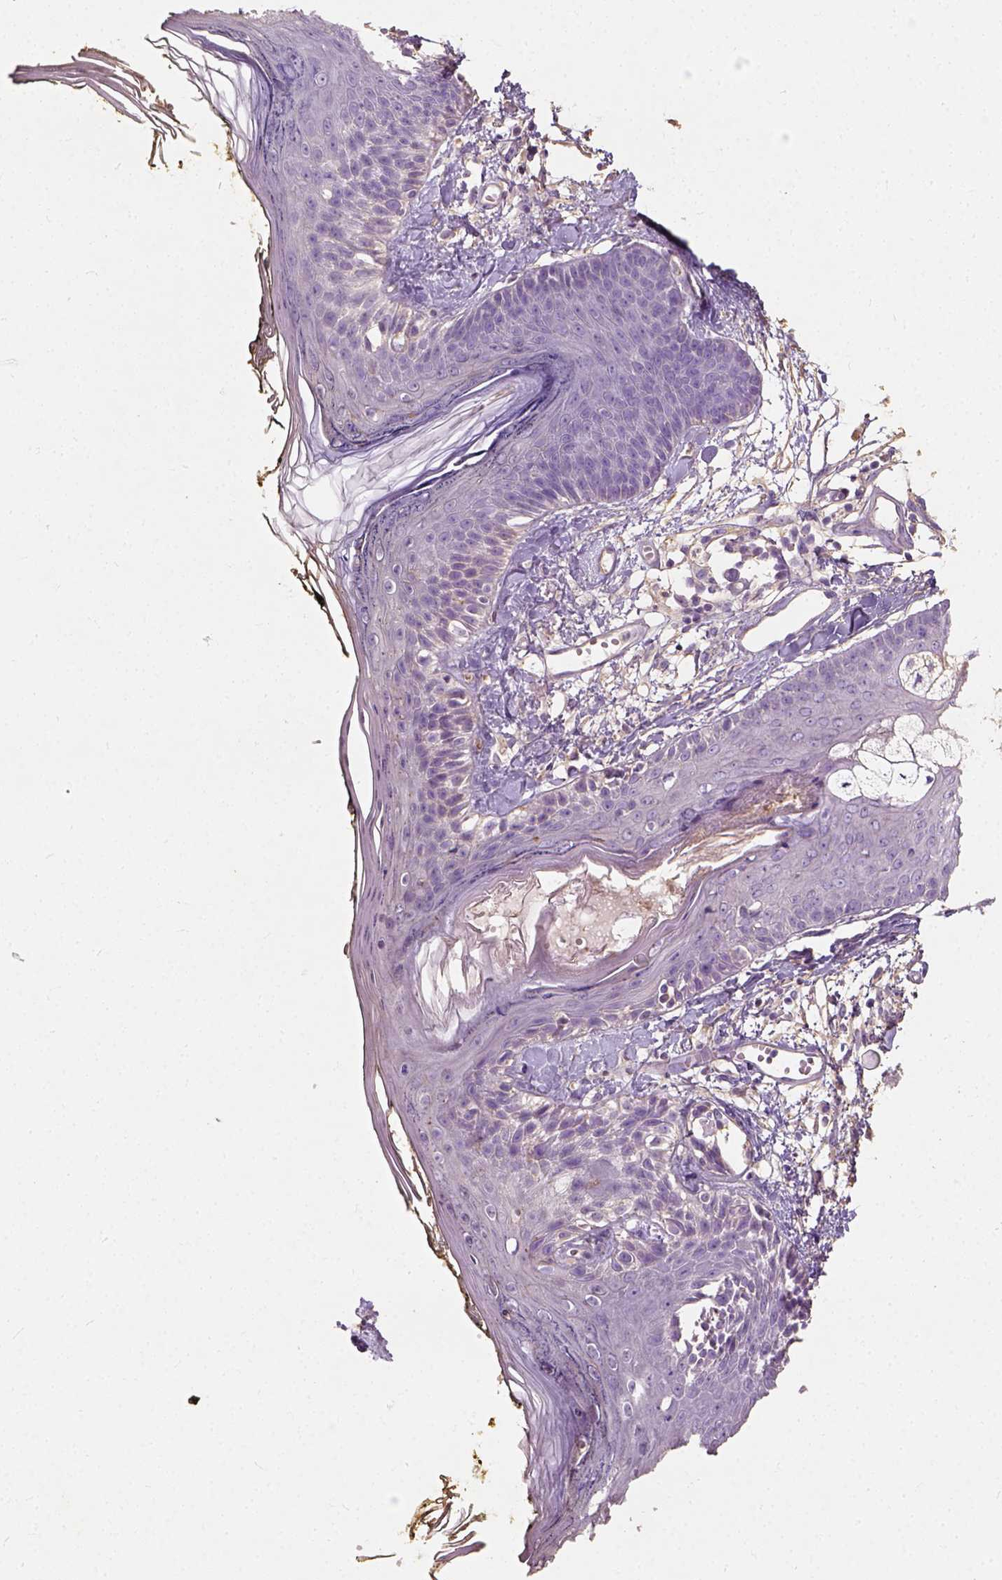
{"staining": {"intensity": "negative", "quantity": "none", "location": "none"}, "tissue": "skin", "cell_type": "Fibroblasts", "image_type": "normal", "snomed": [{"axis": "morphology", "description": "Normal tissue, NOS"}, {"axis": "topography", "description": "Skin"}], "caption": "Immunohistochemical staining of unremarkable skin shows no significant expression in fibroblasts. The staining was performed using DAB to visualize the protein expression in brown, while the nuclei were stained in blue with hematoxylin (Magnification: 20x).", "gene": "DHCR24", "patient": {"sex": "male", "age": 76}}